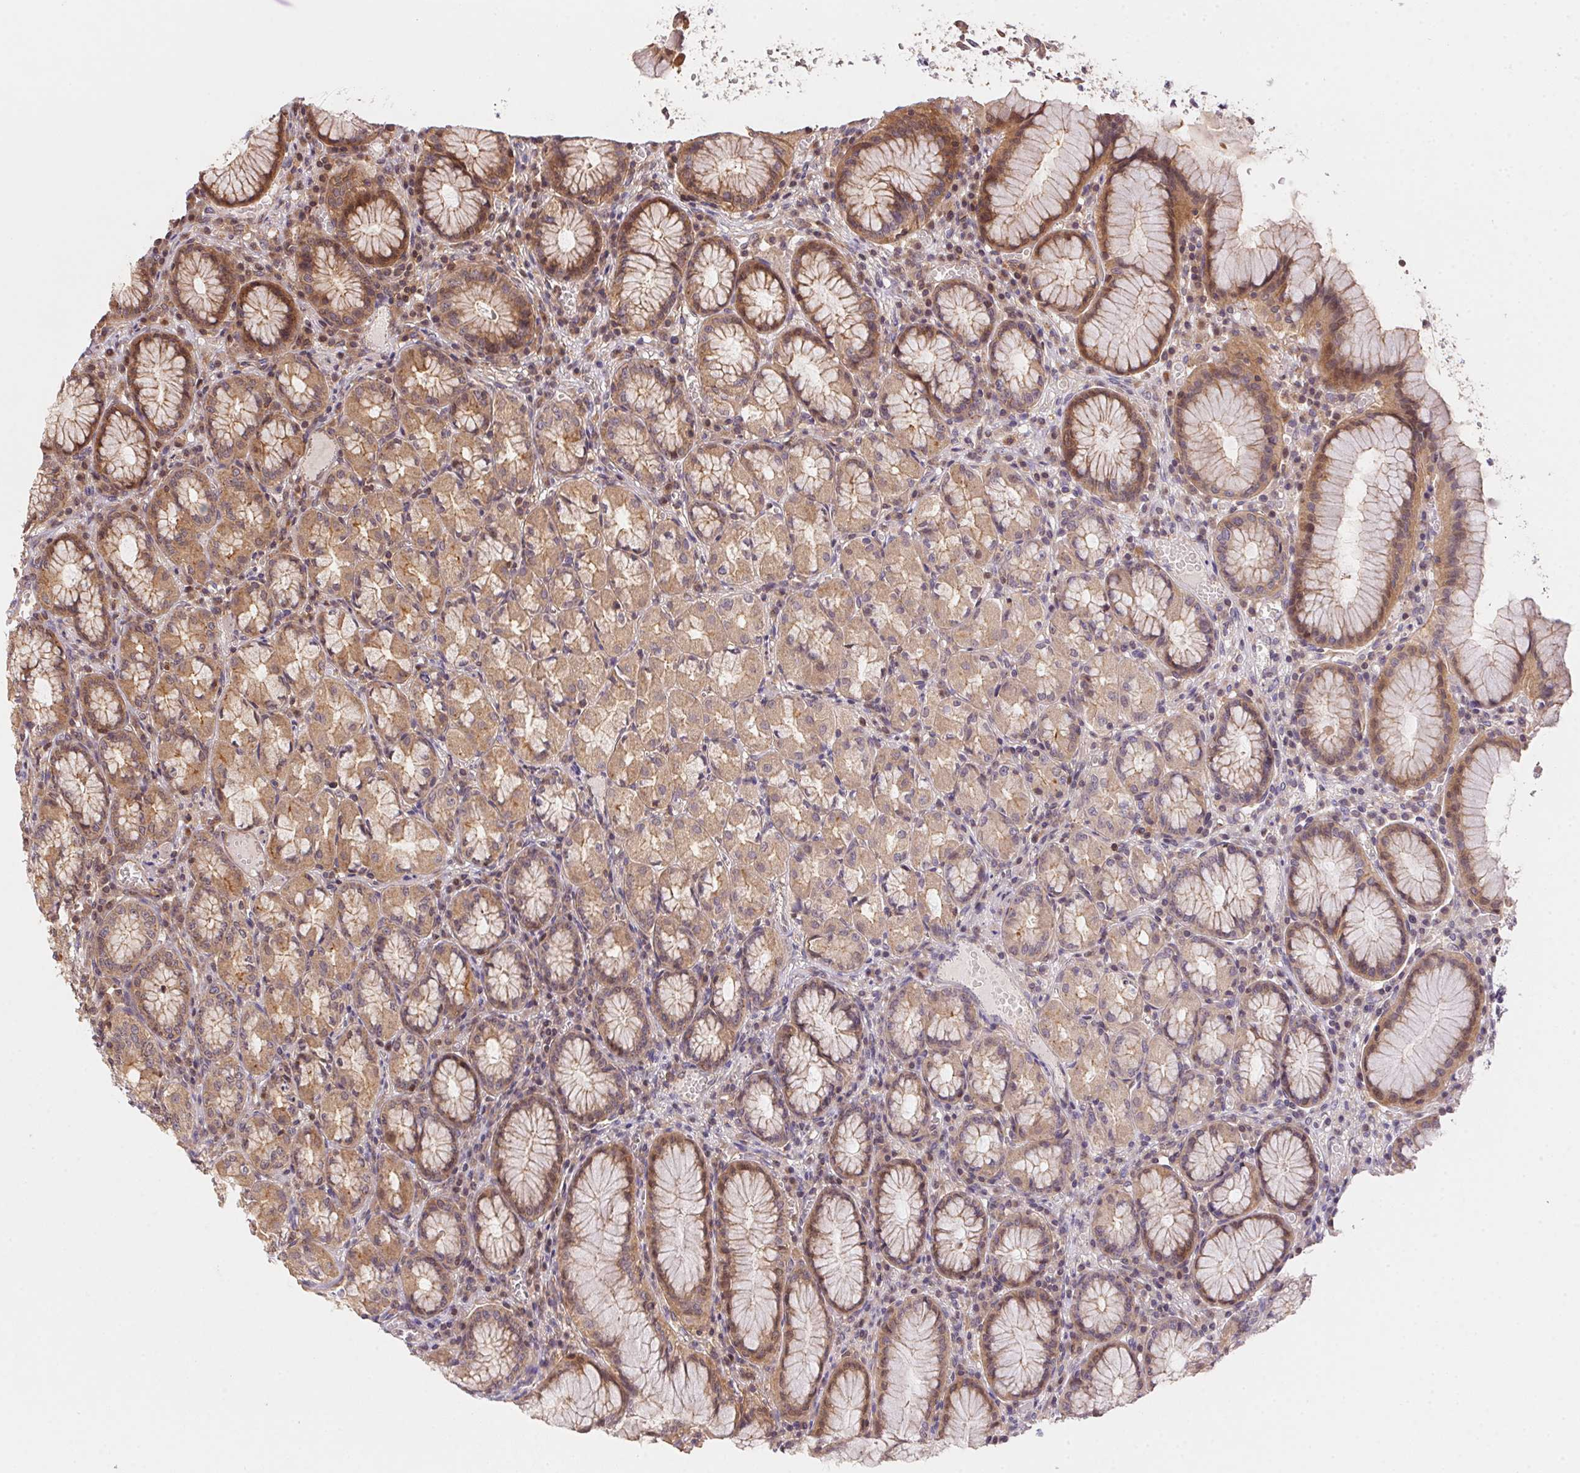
{"staining": {"intensity": "moderate", "quantity": ">75%", "location": "cytoplasmic/membranous"}, "tissue": "stomach", "cell_type": "Glandular cells", "image_type": "normal", "snomed": [{"axis": "morphology", "description": "Normal tissue, NOS"}, {"axis": "topography", "description": "Stomach"}], "caption": "High-power microscopy captured an immunohistochemistry (IHC) histopathology image of benign stomach, revealing moderate cytoplasmic/membranous positivity in approximately >75% of glandular cells.", "gene": "MEX3D", "patient": {"sex": "male", "age": 55}}